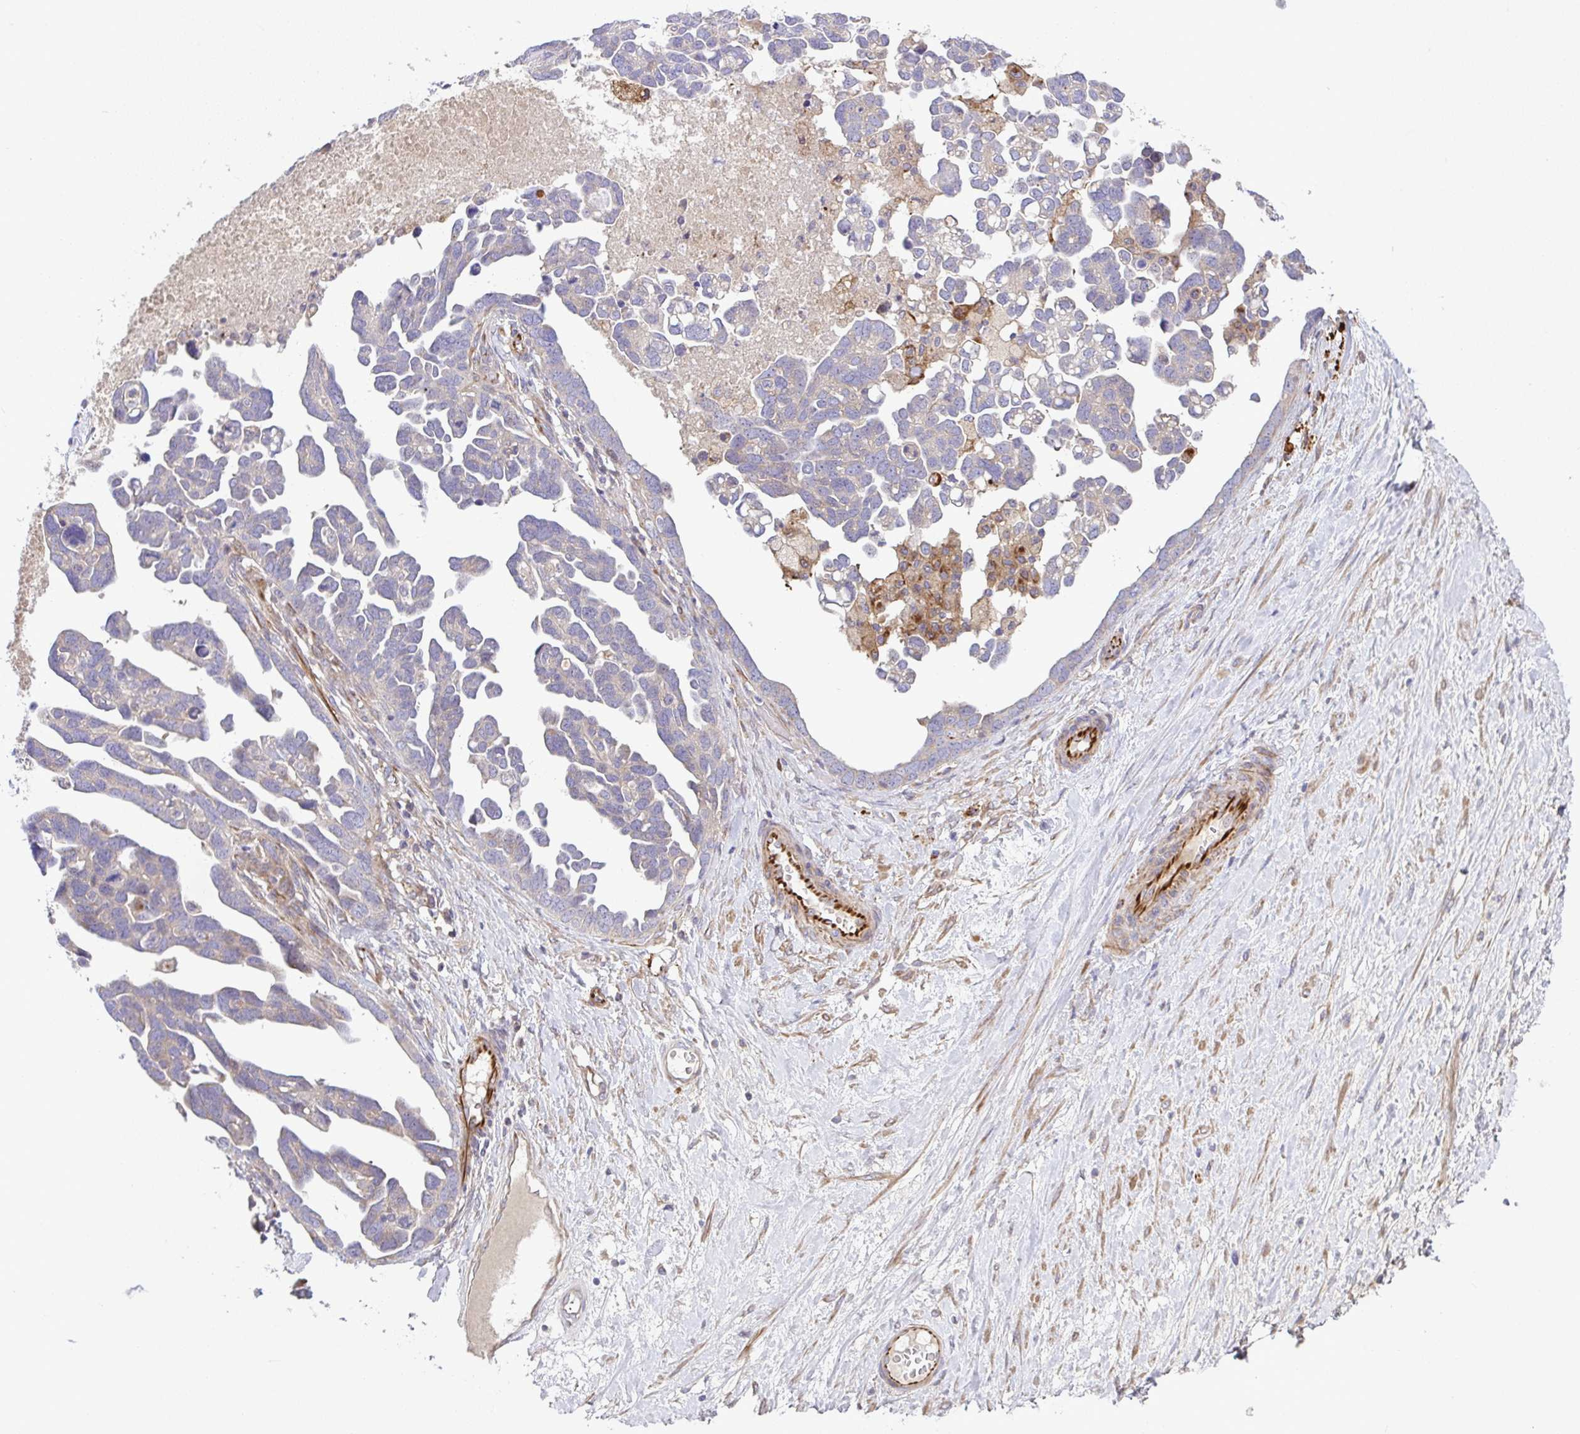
{"staining": {"intensity": "negative", "quantity": "none", "location": "none"}, "tissue": "ovarian cancer", "cell_type": "Tumor cells", "image_type": "cancer", "snomed": [{"axis": "morphology", "description": "Cystadenocarcinoma, serous, NOS"}, {"axis": "topography", "description": "Ovary"}], "caption": "Ovarian cancer (serous cystadenocarcinoma) was stained to show a protein in brown. There is no significant staining in tumor cells.", "gene": "GRID2", "patient": {"sex": "female", "age": 54}}